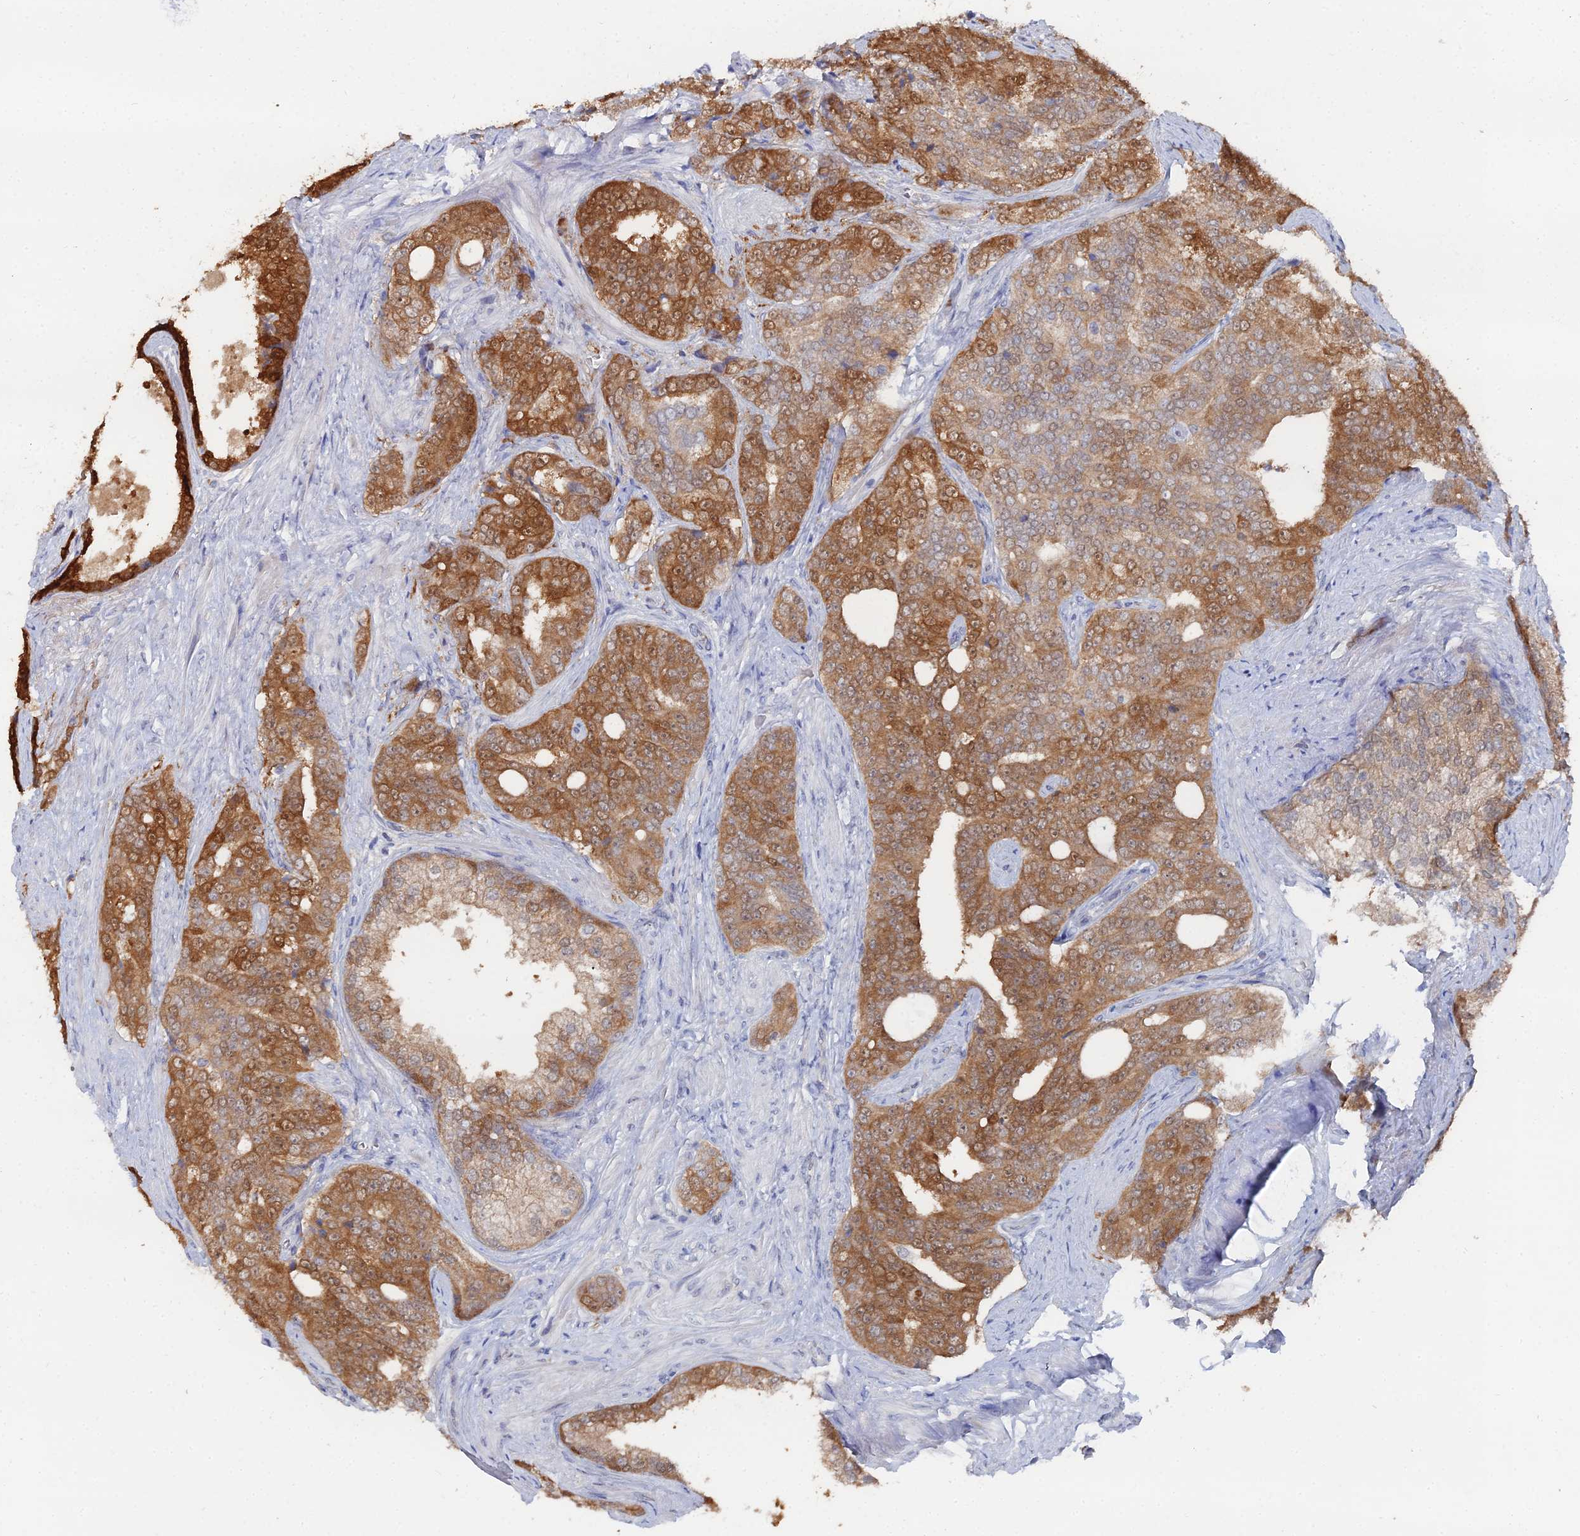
{"staining": {"intensity": "strong", "quantity": ">75%", "location": "cytoplasmic/membranous"}, "tissue": "prostate cancer", "cell_type": "Tumor cells", "image_type": "cancer", "snomed": [{"axis": "morphology", "description": "Adenocarcinoma, High grade"}, {"axis": "topography", "description": "Prostate"}], "caption": "Prostate cancer (high-grade adenocarcinoma) stained with IHC exhibits strong cytoplasmic/membranous positivity in about >75% of tumor cells. (DAB = brown stain, brightfield microscopy at high magnification).", "gene": "THAP4", "patient": {"sex": "male", "age": 67}}